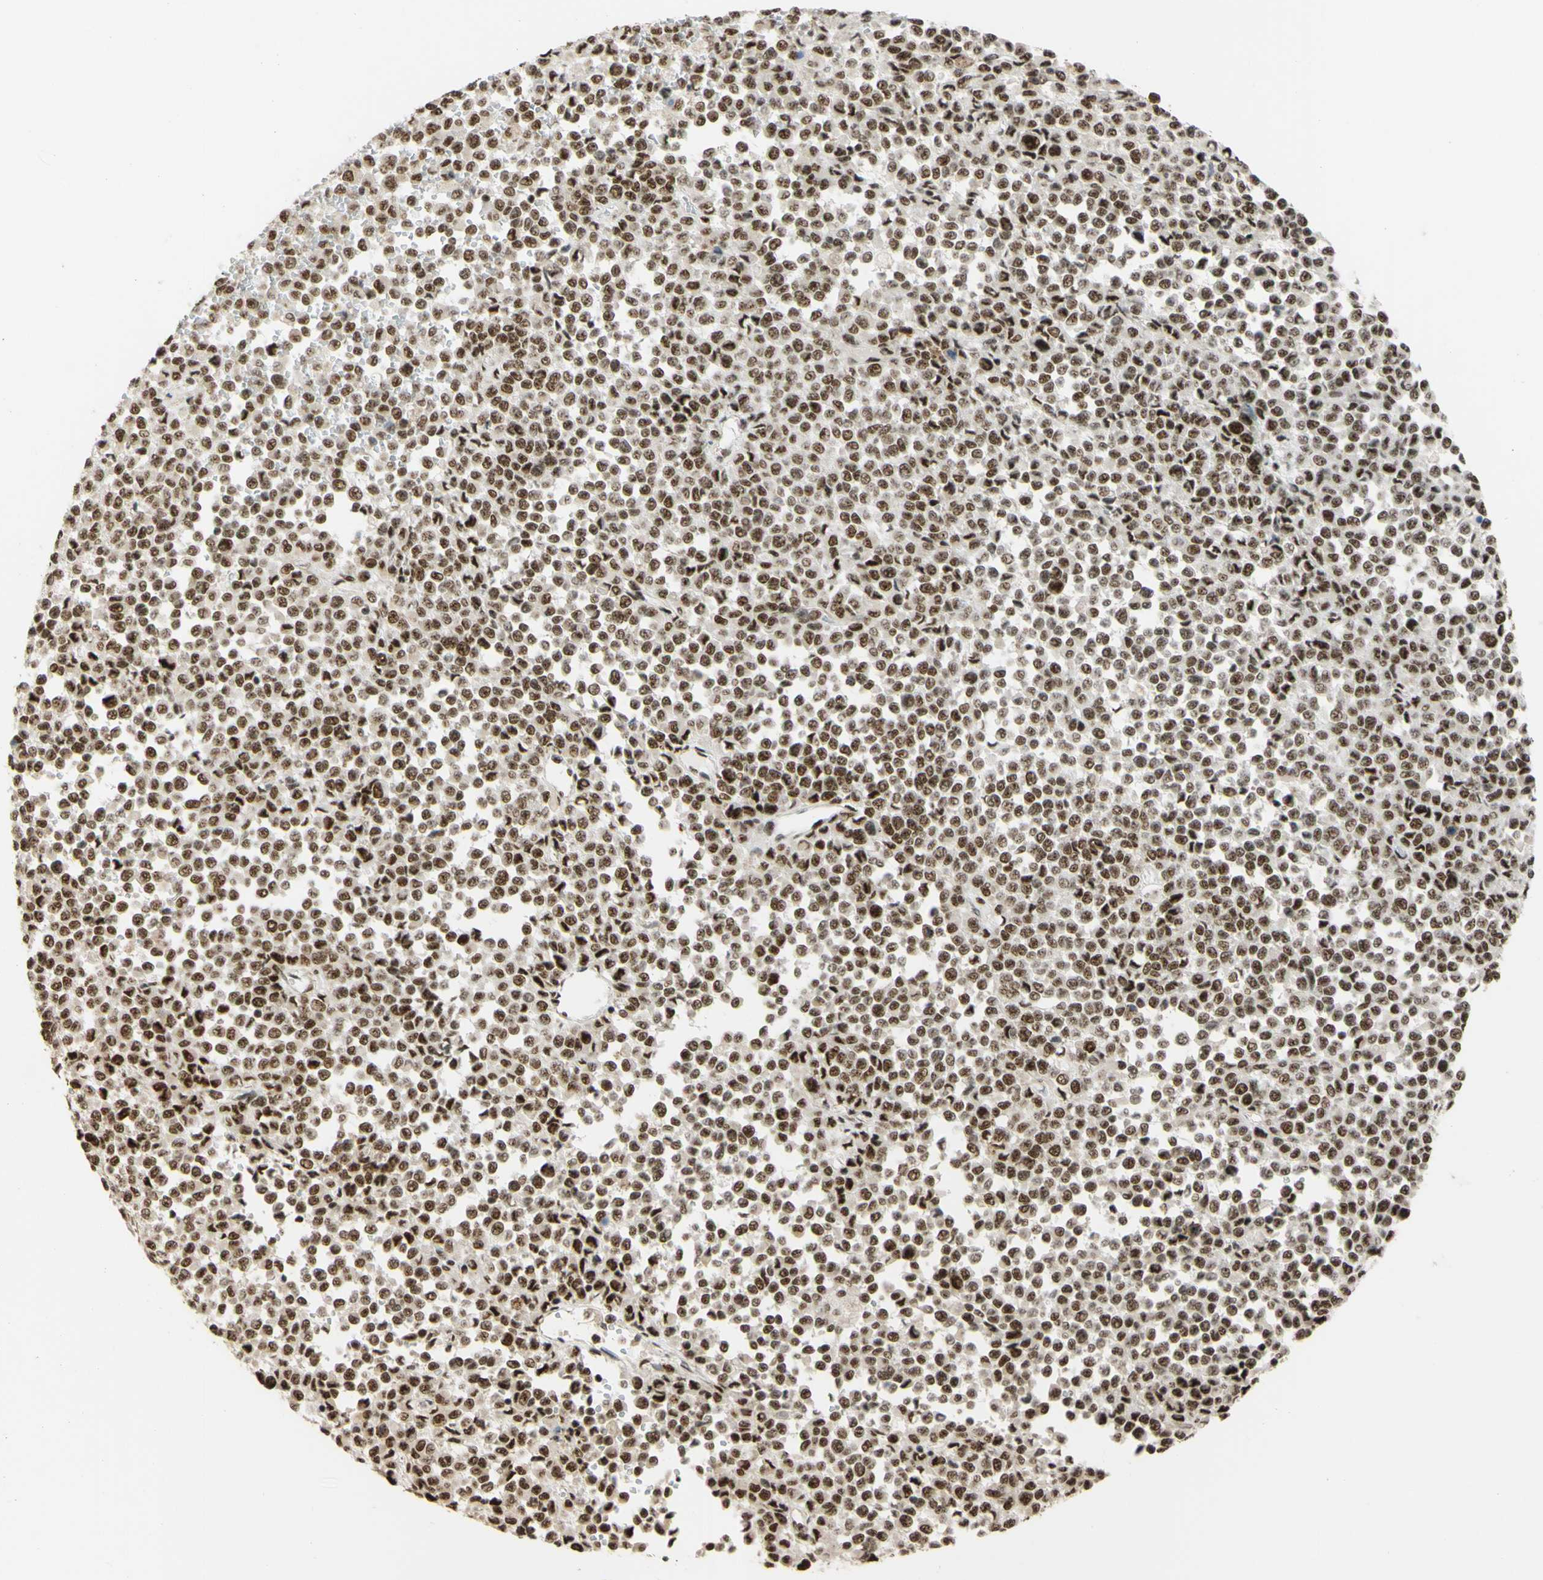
{"staining": {"intensity": "strong", "quantity": ">75%", "location": "cytoplasmic/membranous,nuclear"}, "tissue": "melanoma", "cell_type": "Tumor cells", "image_type": "cancer", "snomed": [{"axis": "morphology", "description": "Malignant melanoma, Metastatic site"}, {"axis": "topography", "description": "Pancreas"}], "caption": "IHC (DAB) staining of malignant melanoma (metastatic site) exhibits strong cytoplasmic/membranous and nuclear protein staining in about >75% of tumor cells. Using DAB (3,3'-diaminobenzidine) (brown) and hematoxylin (blue) stains, captured at high magnification using brightfield microscopy.", "gene": "SAP18", "patient": {"sex": "female", "age": 30}}